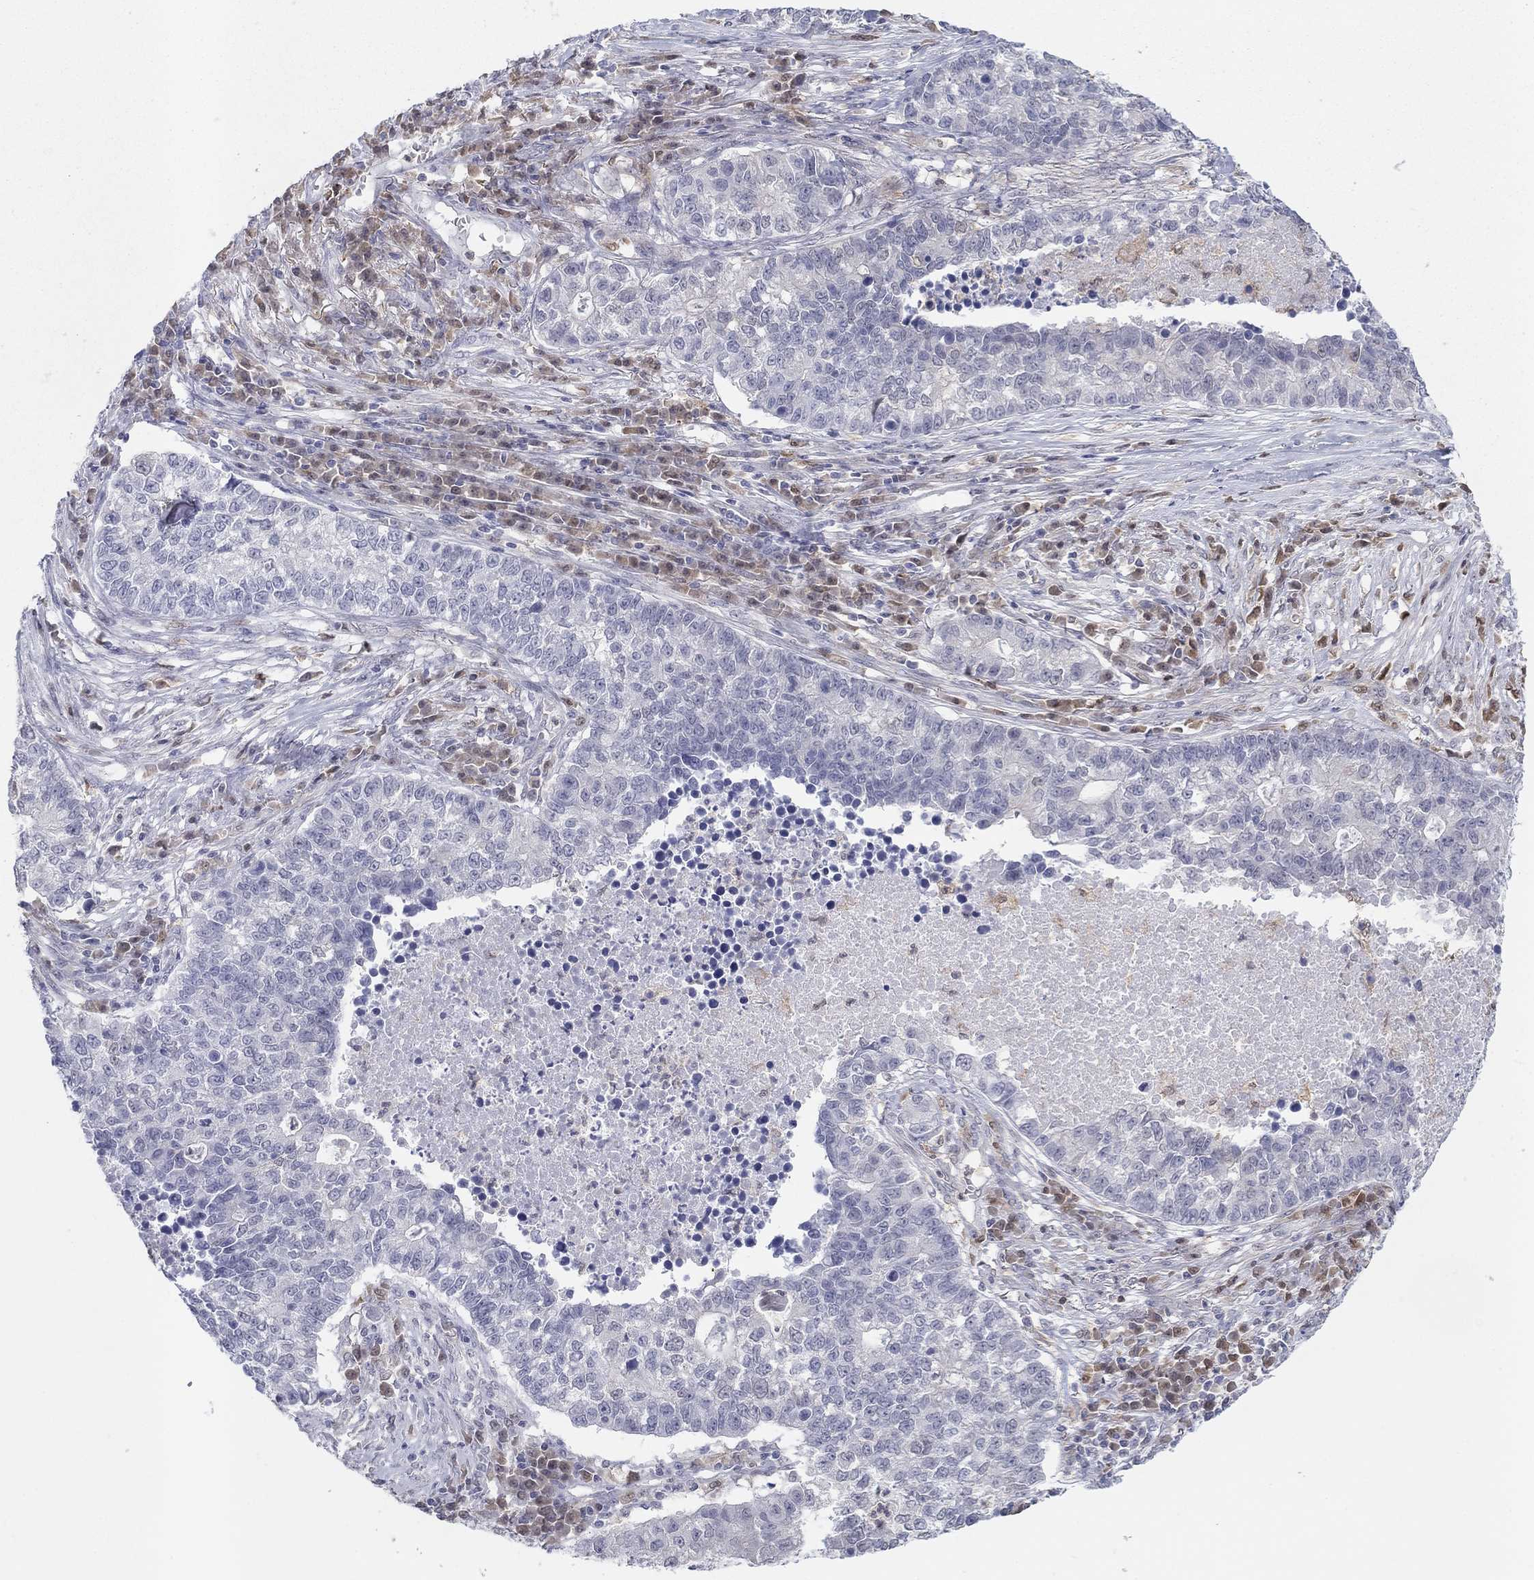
{"staining": {"intensity": "negative", "quantity": "none", "location": "none"}, "tissue": "lung cancer", "cell_type": "Tumor cells", "image_type": "cancer", "snomed": [{"axis": "morphology", "description": "Adenocarcinoma, NOS"}, {"axis": "topography", "description": "Lung"}], "caption": "High power microscopy histopathology image of an immunohistochemistry micrograph of lung cancer (adenocarcinoma), revealing no significant expression in tumor cells.", "gene": "PDXK", "patient": {"sex": "male", "age": 57}}